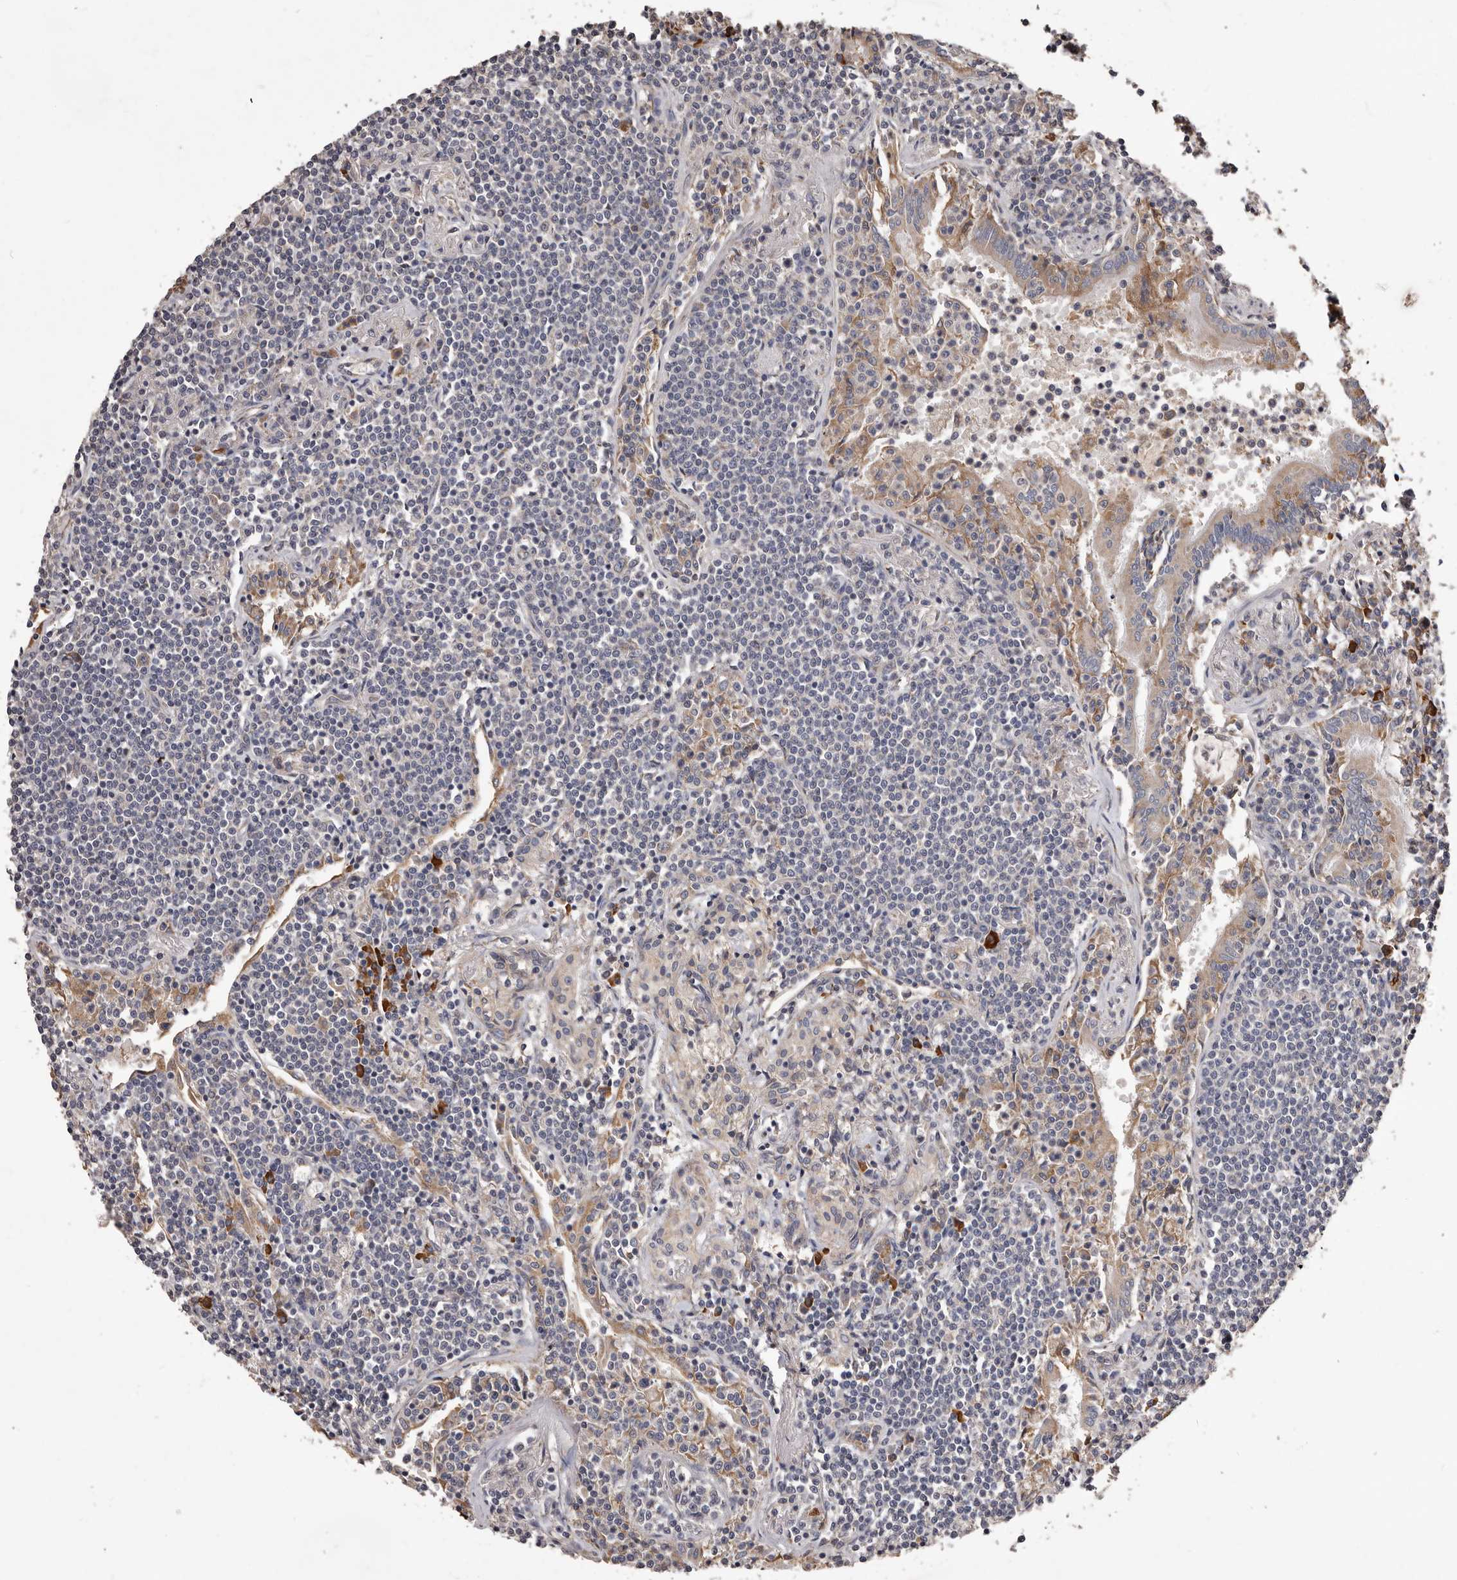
{"staining": {"intensity": "negative", "quantity": "none", "location": "none"}, "tissue": "lymphoma", "cell_type": "Tumor cells", "image_type": "cancer", "snomed": [{"axis": "morphology", "description": "Malignant lymphoma, non-Hodgkin's type, Low grade"}, {"axis": "topography", "description": "Lung"}], "caption": "Lymphoma was stained to show a protein in brown. There is no significant positivity in tumor cells.", "gene": "ETNK1", "patient": {"sex": "female", "age": 71}}